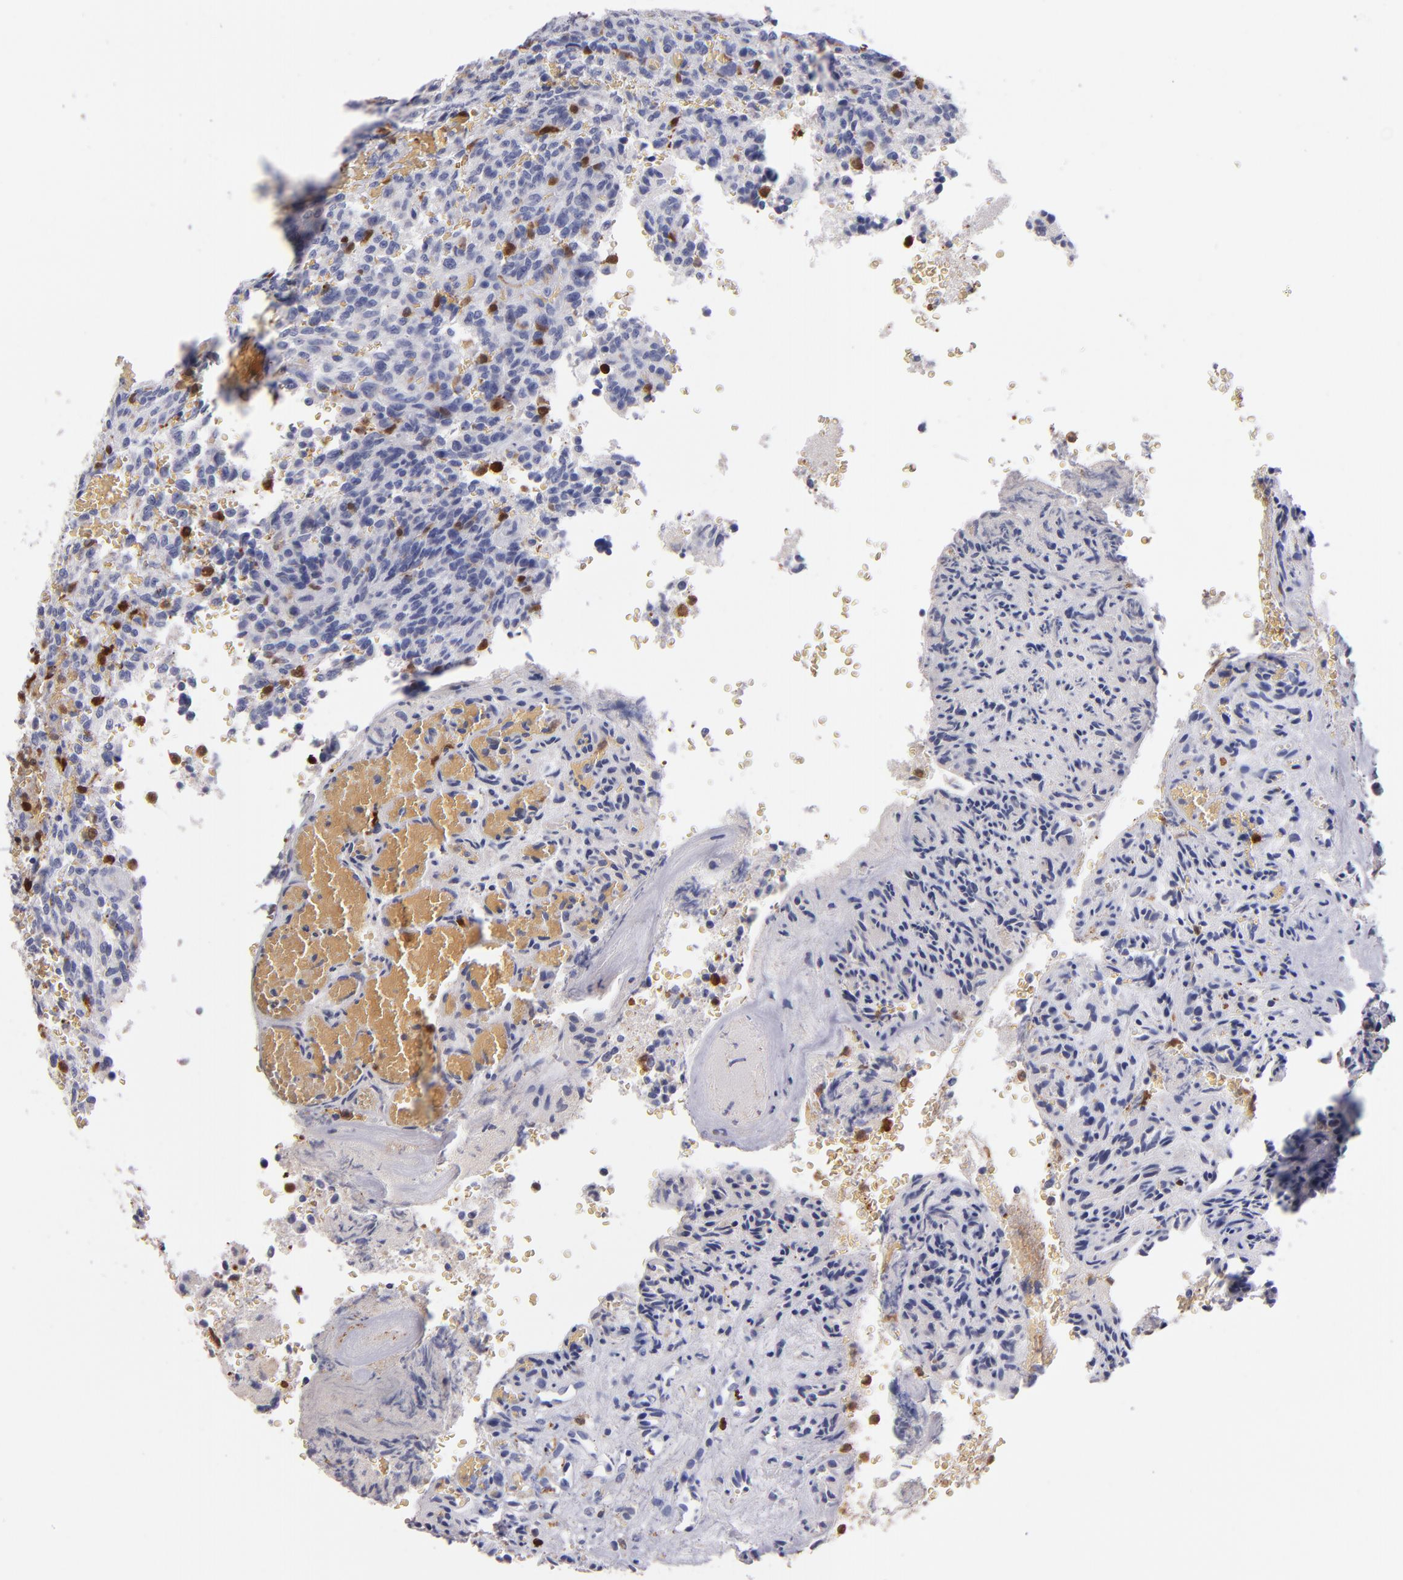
{"staining": {"intensity": "moderate", "quantity": "<25%", "location": "nuclear"}, "tissue": "glioma", "cell_type": "Tumor cells", "image_type": "cancer", "snomed": [{"axis": "morphology", "description": "Normal tissue, NOS"}, {"axis": "morphology", "description": "Glioma, malignant, High grade"}, {"axis": "topography", "description": "Cerebral cortex"}], "caption": "Human glioma stained for a protein (brown) shows moderate nuclear positive expression in about <25% of tumor cells.", "gene": "S100A4", "patient": {"sex": "male", "age": 56}}